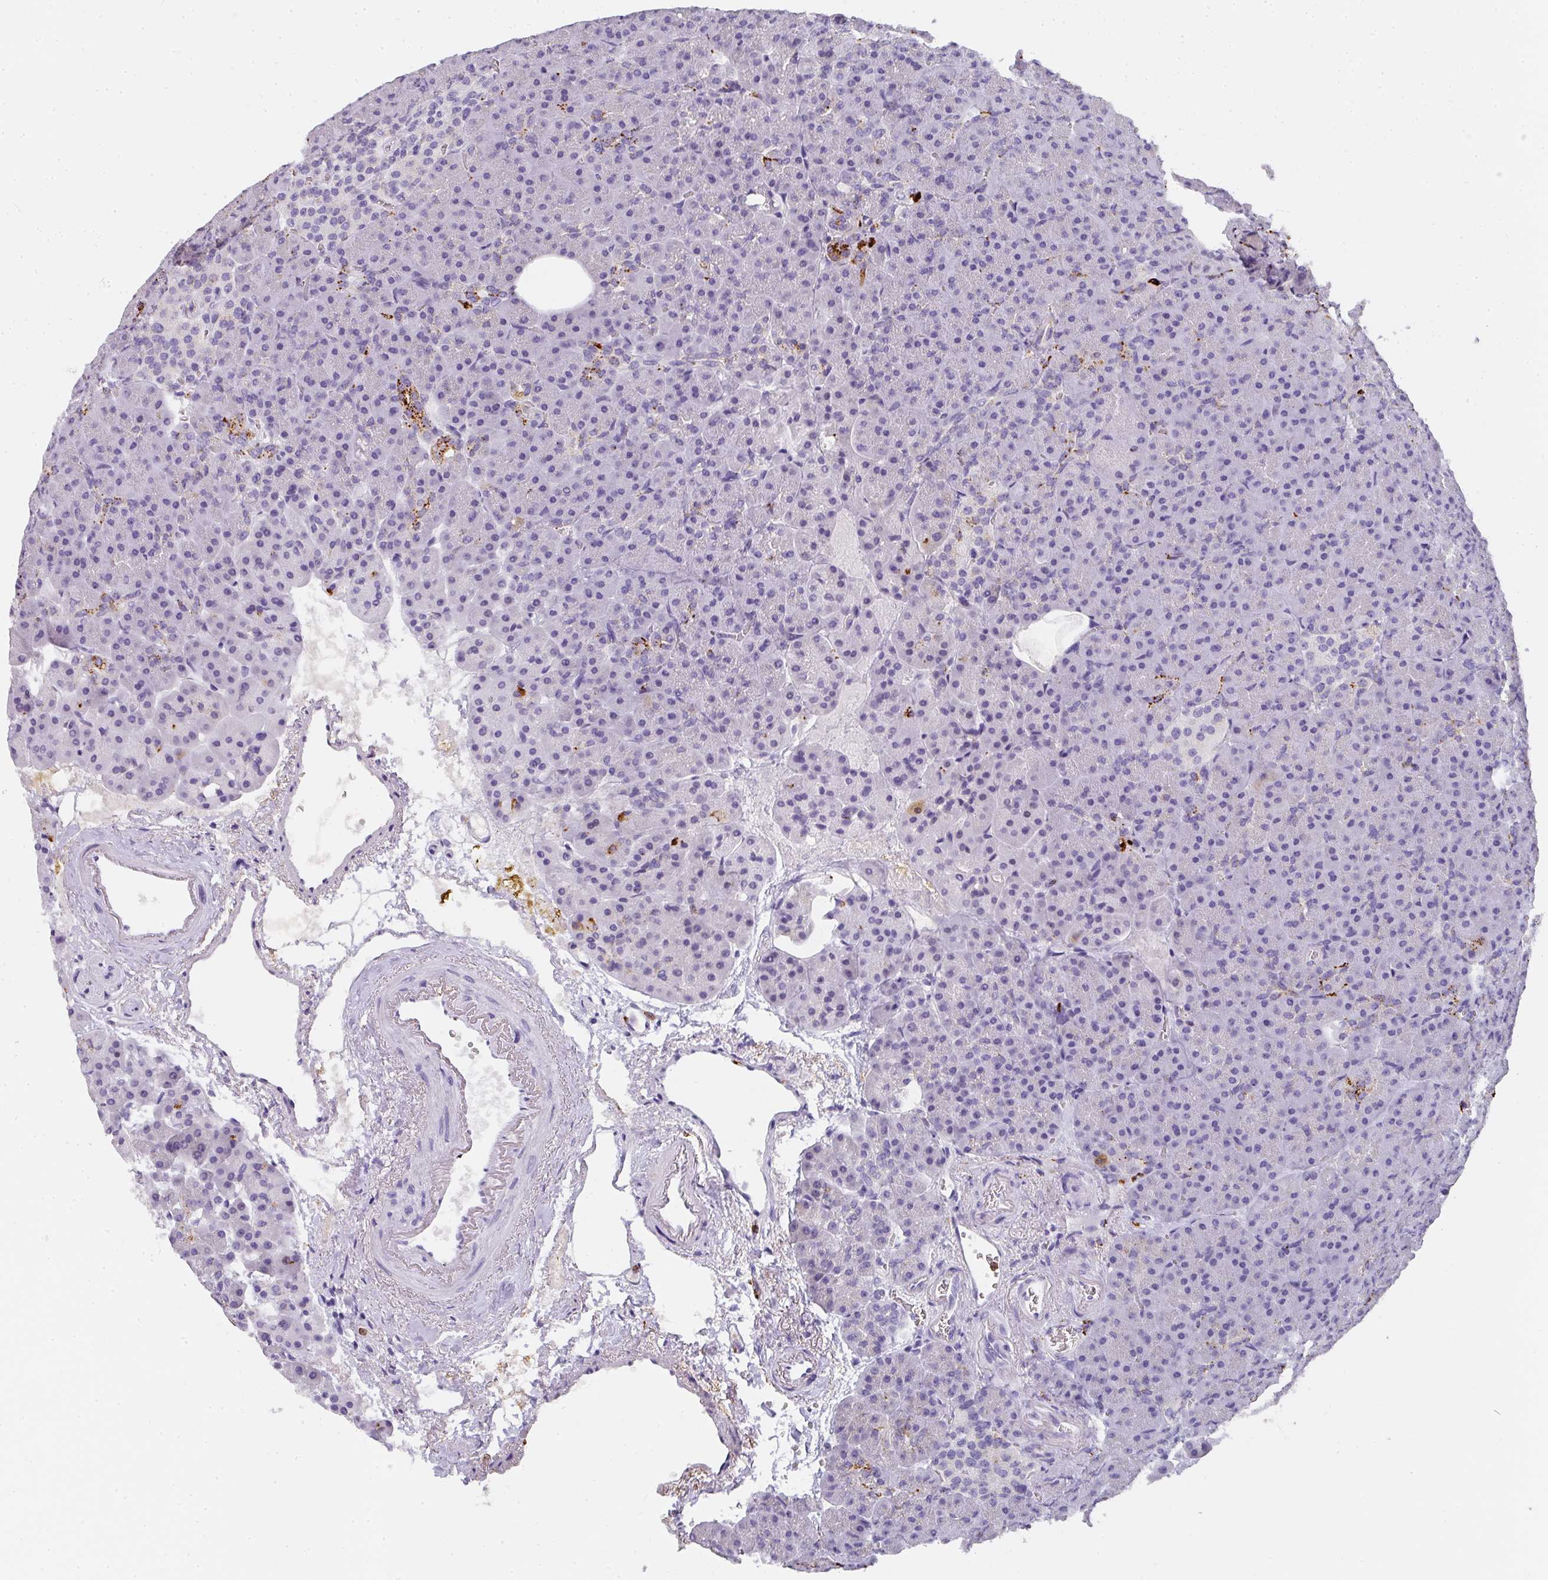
{"staining": {"intensity": "strong", "quantity": "25%-75%", "location": "cytoplasmic/membranous"}, "tissue": "pancreas", "cell_type": "Exocrine glandular cells", "image_type": "normal", "snomed": [{"axis": "morphology", "description": "Normal tissue, NOS"}, {"axis": "topography", "description": "Pancreas"}], "caption": "IHC of unremarkable pancreas exhibits high levels of strong cytoplasmic/membranous positivity in approximately 25%-75% of exocrine glandular cells.", "gene": "MMACHC", "patient": {"sex": "female", "age": 74}}